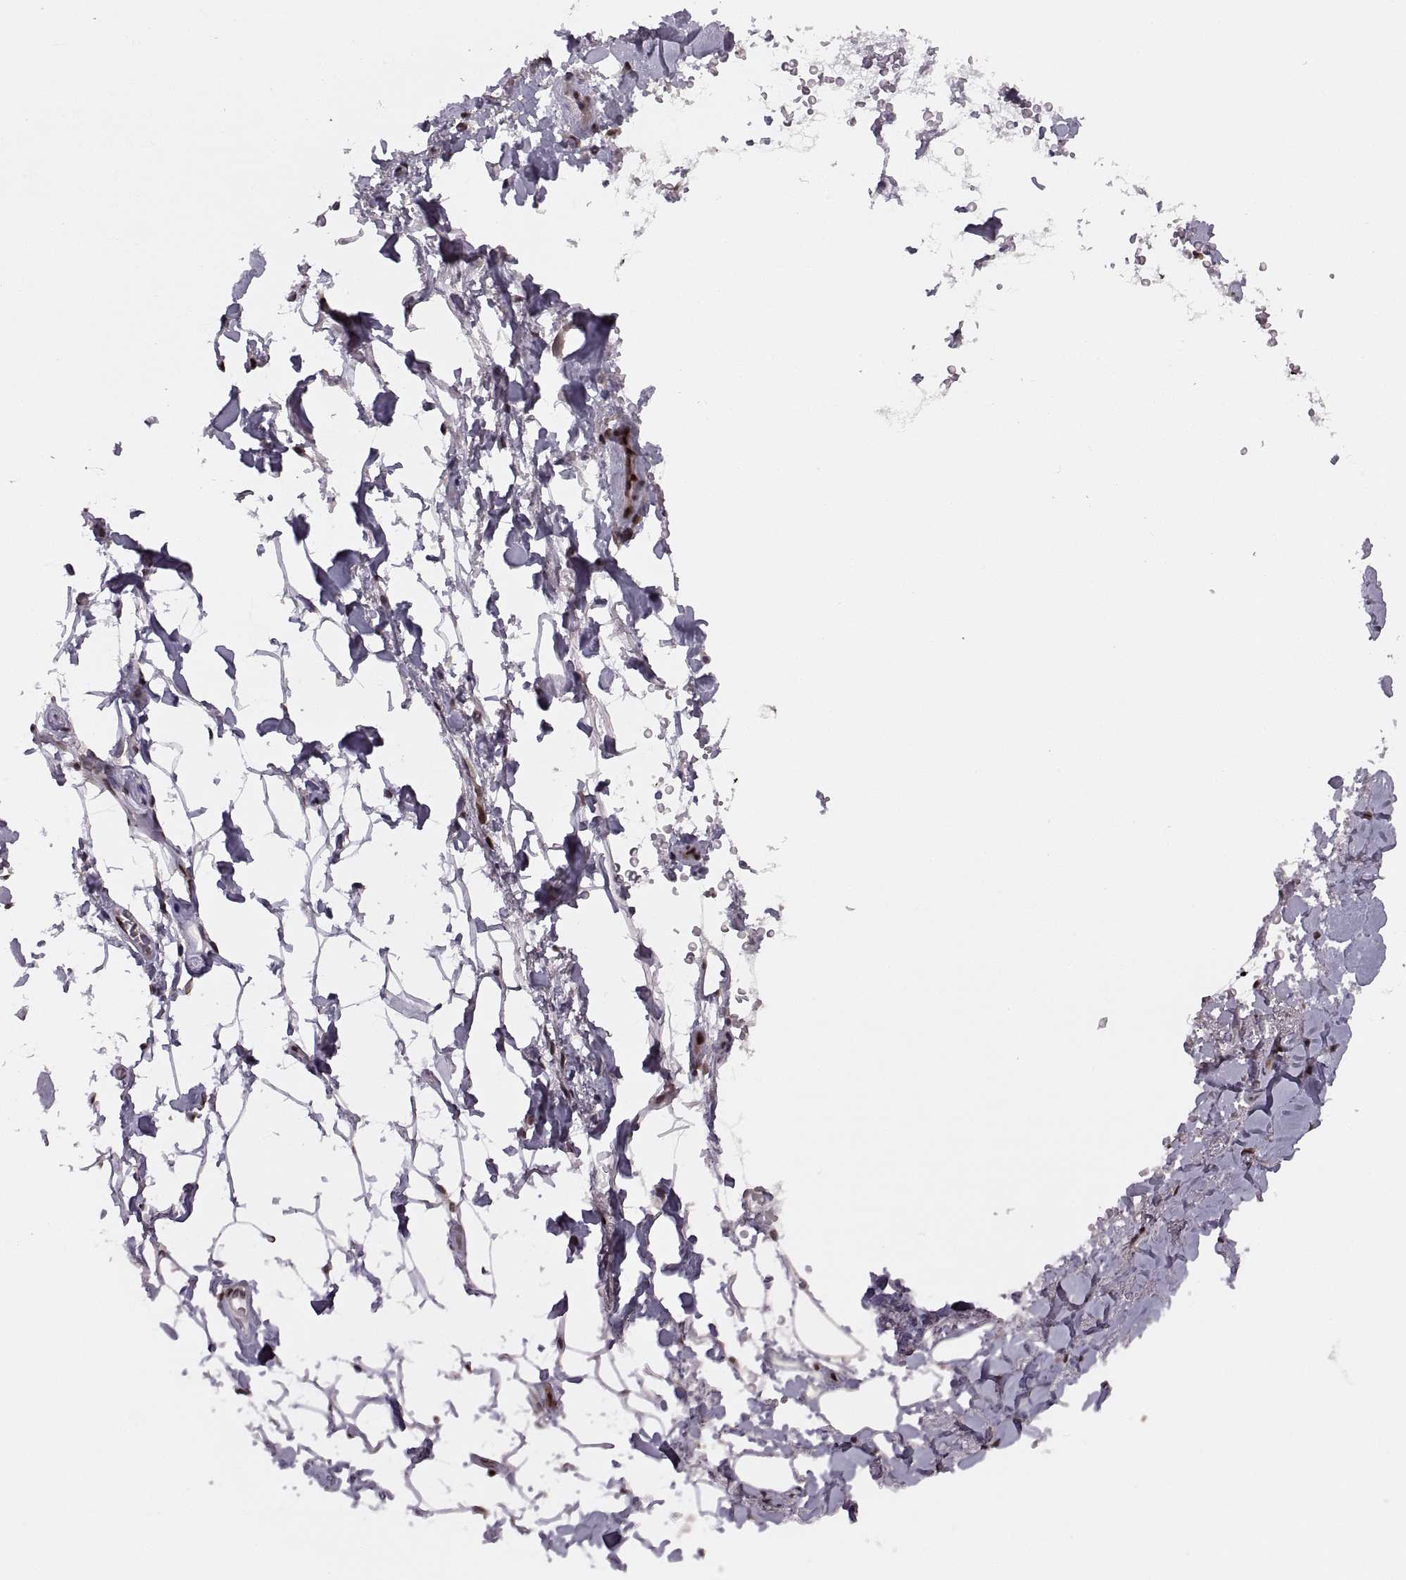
{"staining": {"intensity": "negative", "quantity": "none", "location": "none"}, "tissue": "adipose tissue", "cell_type": "Adipocytes", "image_type": "normal", "snomed": [{"axis": "morphology", "description": "Normal tissue, NOS"}, {"axis": "topography", "description": "Anal"}, {"axis": "topography", "description": "Peripheral nerve tissue"}], "caption": "Protein analysis of normal adipose tissue displays no significant staining in adipocytes. (DAB IHC visualized using brightfield microscopy, high magnification).", "gene": "INTS3", "patient": {"sex": "male", "age": 53}}